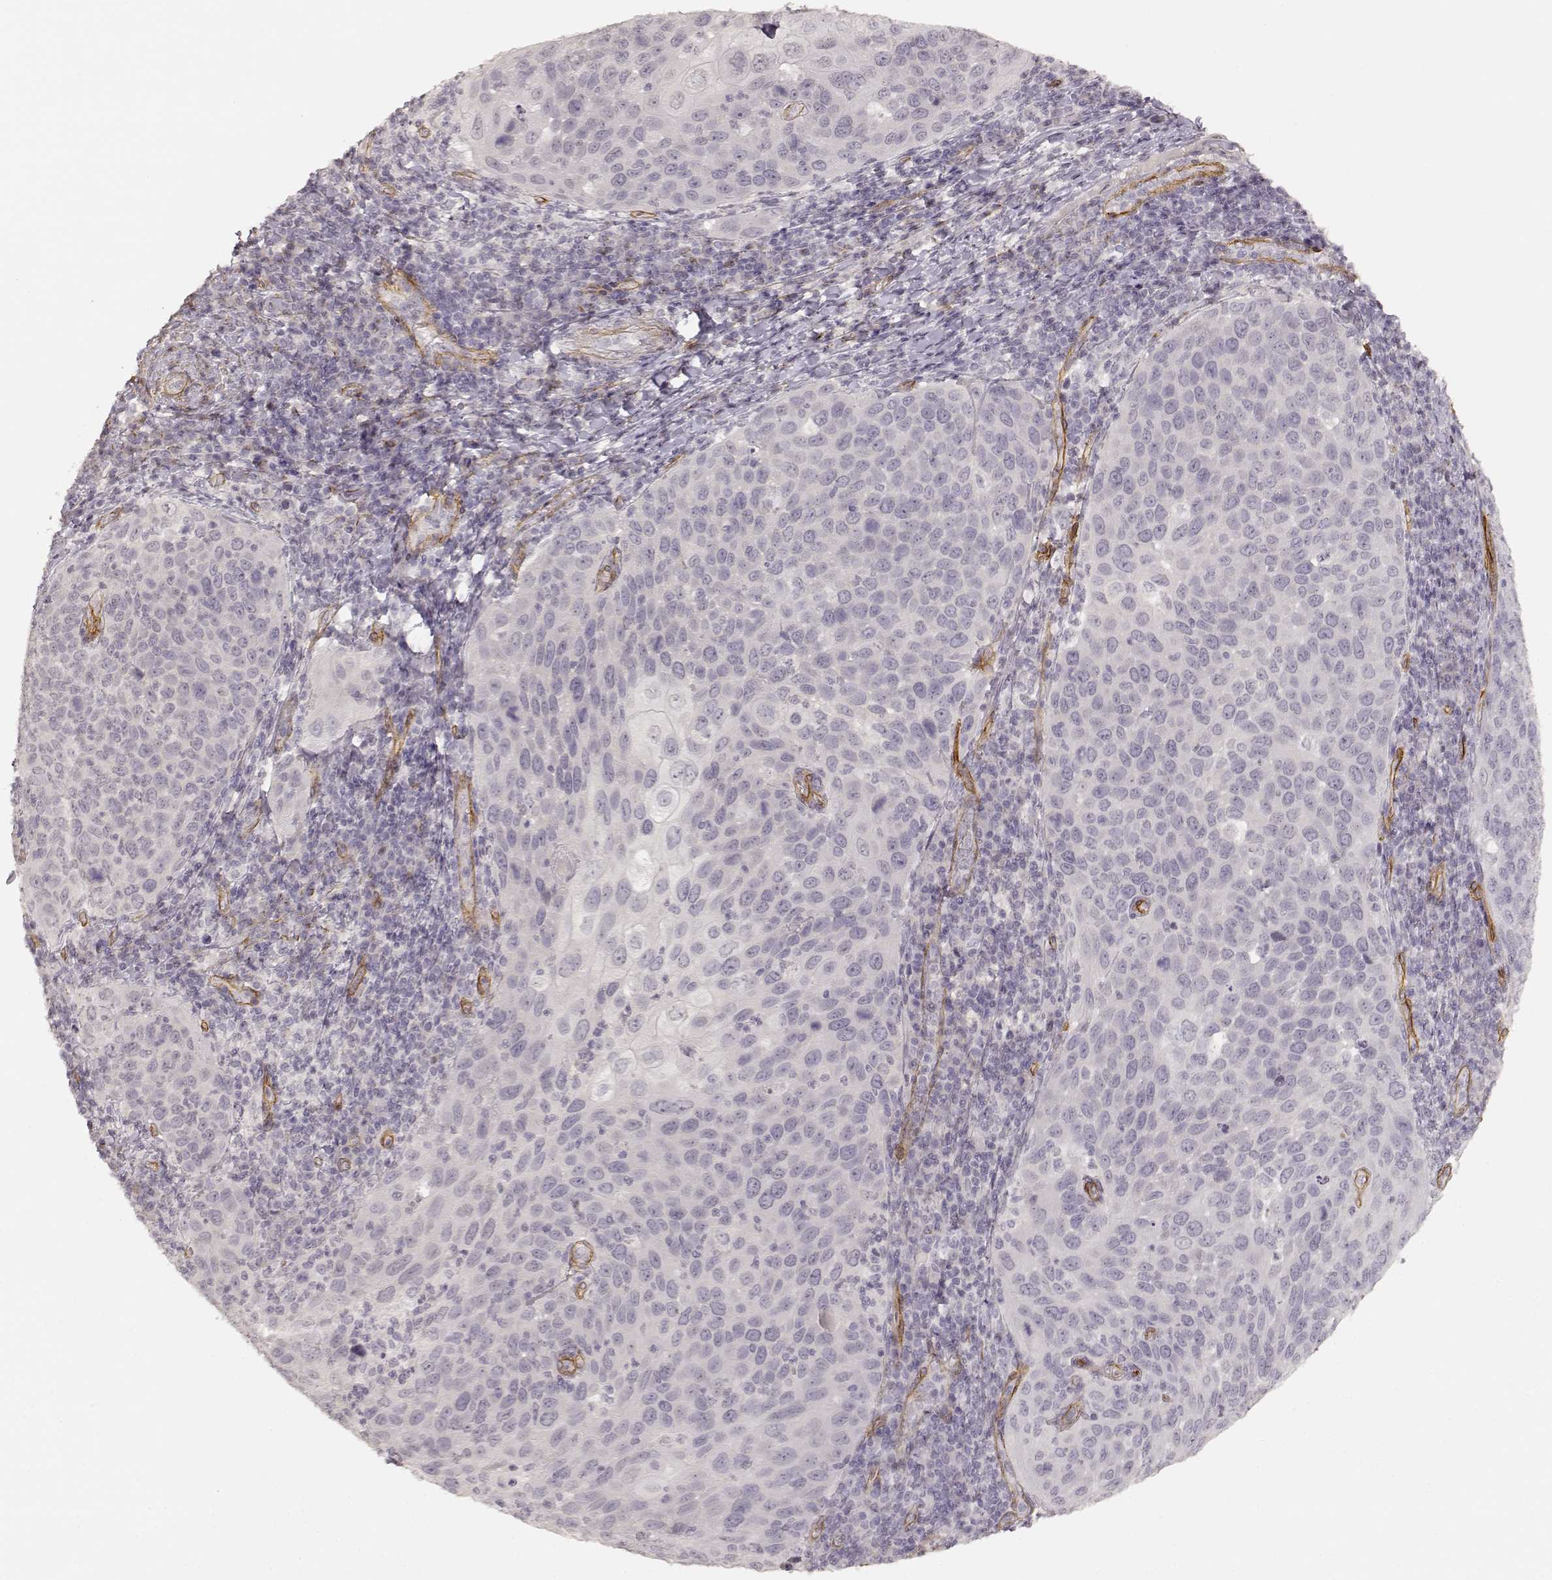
{"staining": {"intensity": "negative", "quantity": "none", "location": "none"}, "tissue": "cervical cancer", "cell_type": "Tumor cells", "image_type": "cancer", "snomed": [{"axis": "morphology", "description": "Squamous cell carcinoma, NOS"}, {"axis": "topography", "description": "Cervix"}], "caption": "The histopathology image shows no significant staining in tumor cells of cervical cancer.", "gene": "LAMA4", "patient": {"sex": "female", "age": 54}}